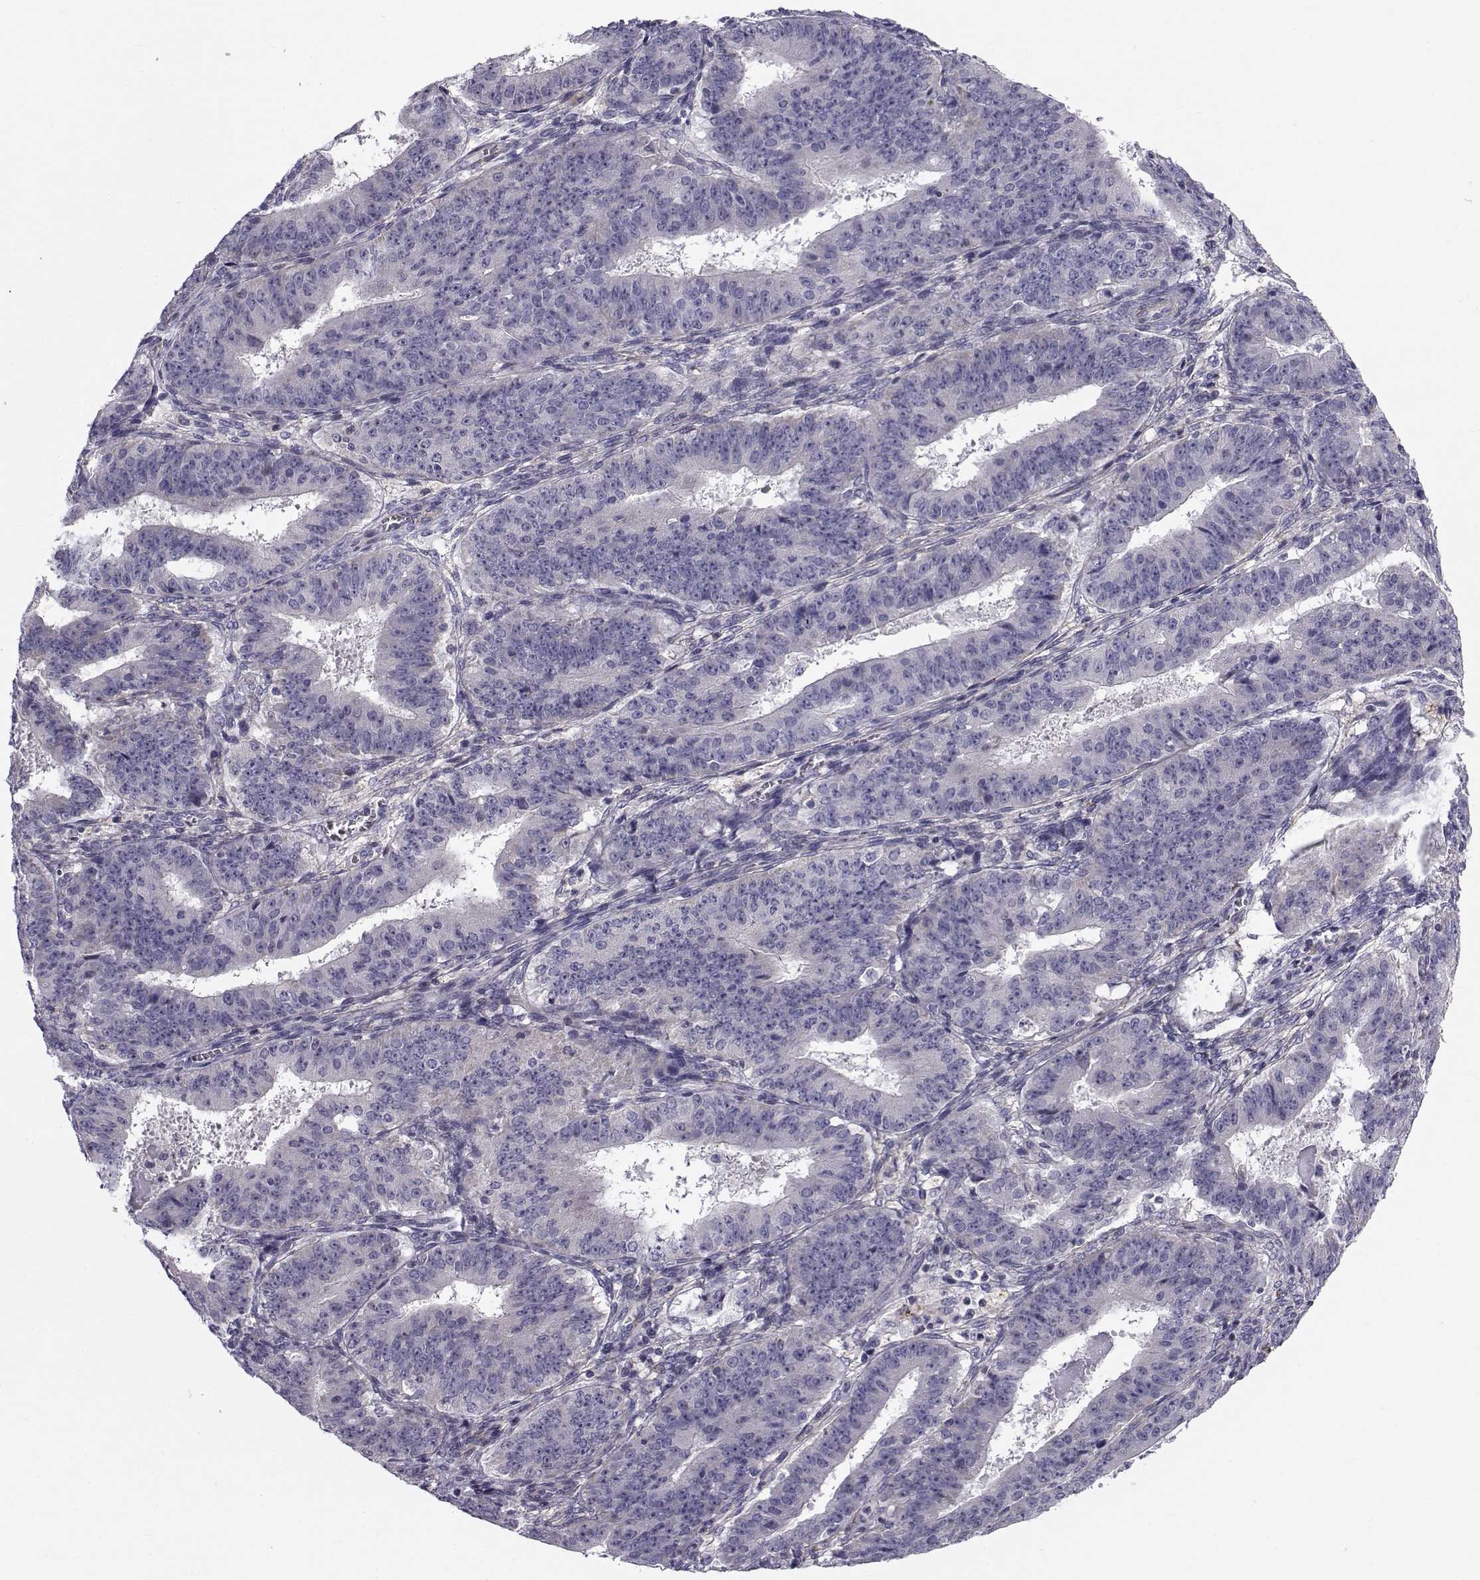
{"staining": {"intensity": "negative", "quantity": "none", "location": "none"}, "tissue": "ovarian cancer", "cell_type": "Tumor cells", "image_type": "cancer", "snomed": [{"axis": "morphology", "description": "Carcinoma, endometroid"}, {"axis": "topography", "description": "Ovary"}], "caption": "Immunohistochemistry of endometroid carcinoma (ovarian) shows no expression in tumor cells.", "gene": "LRRC27", "patient": {"sex": "female", "age": 42}}